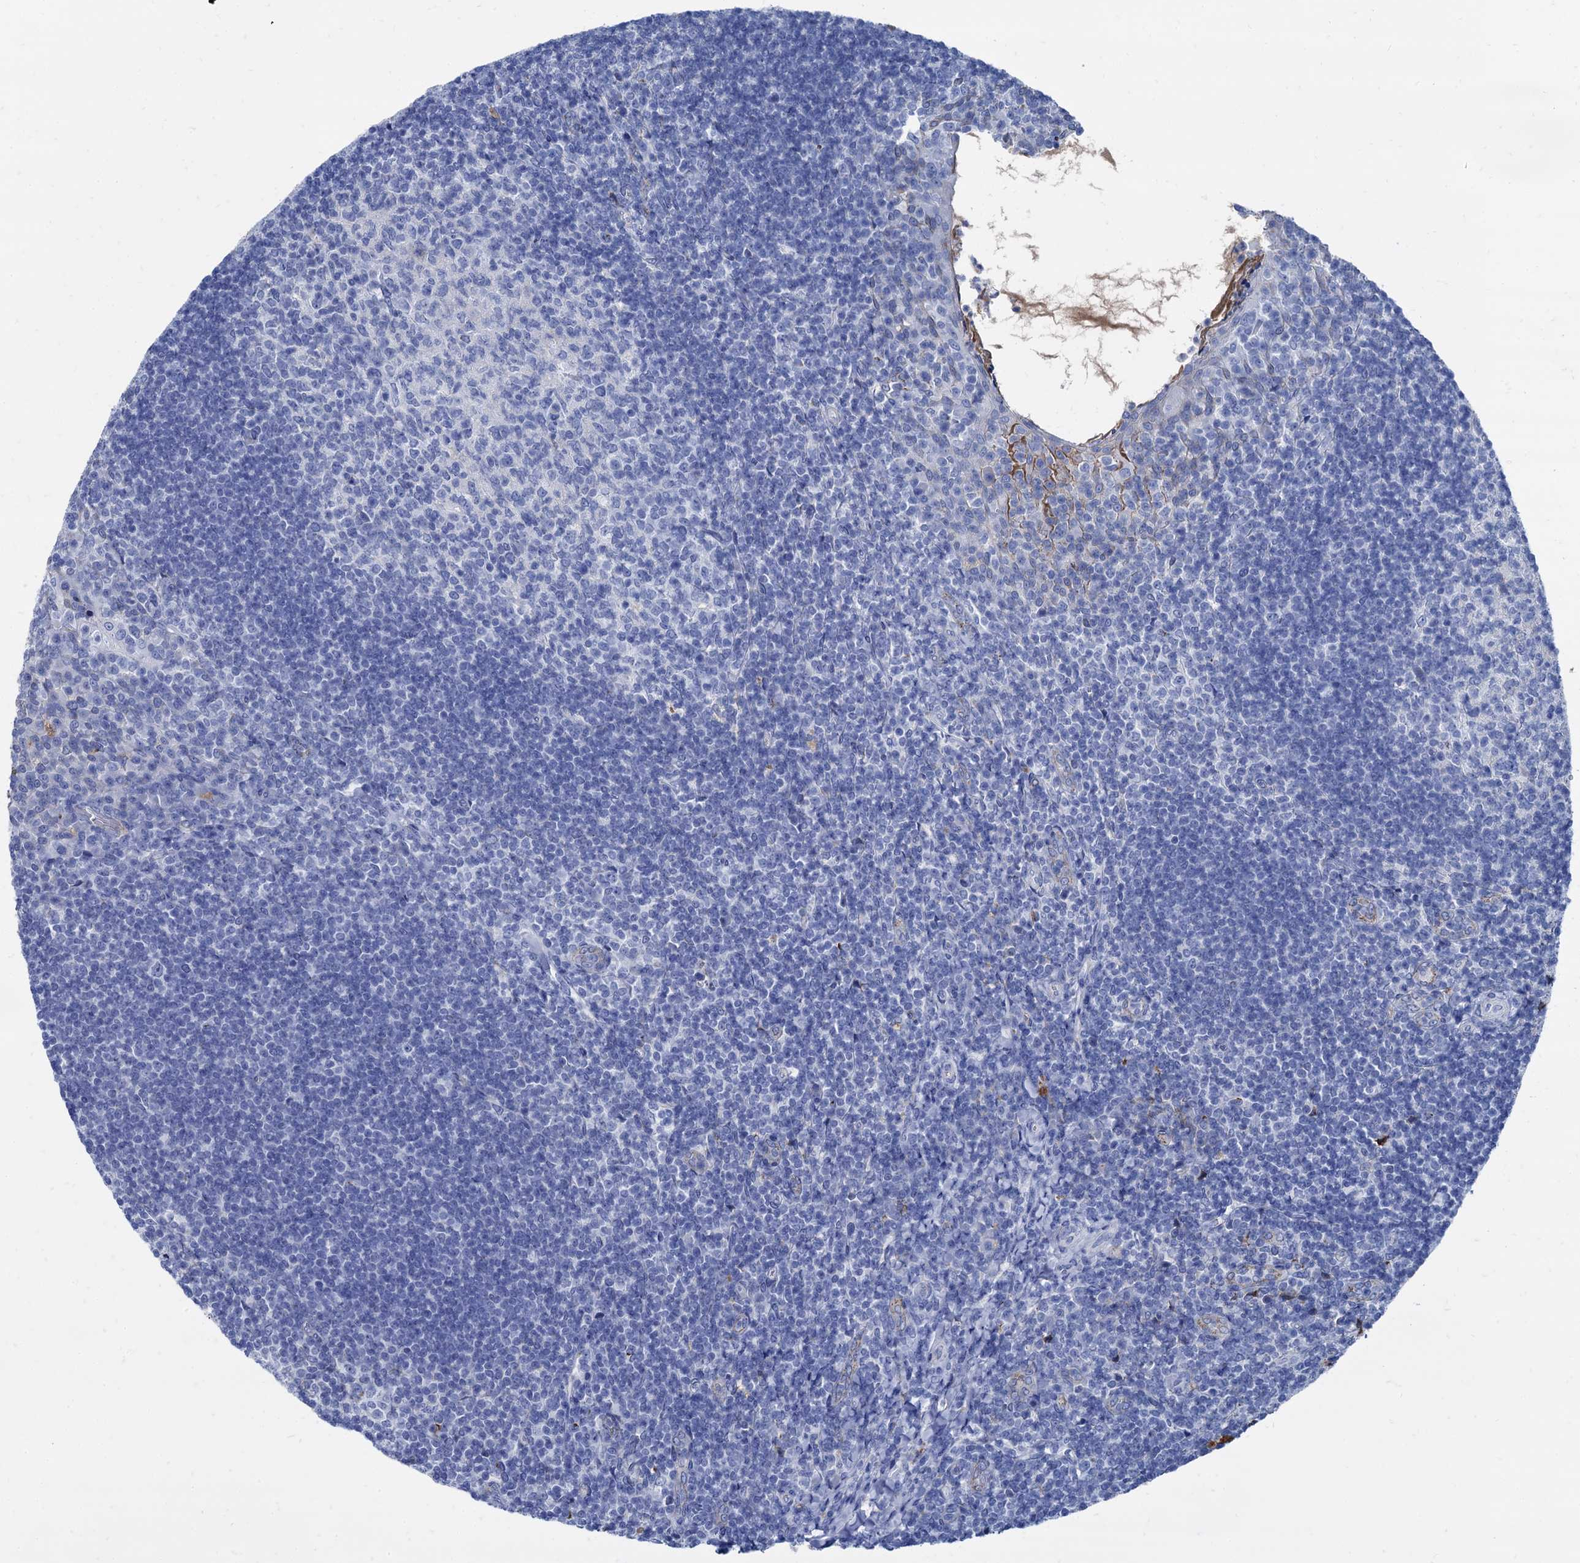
{"staining": {"intensity": "negative", "quantity": "none", "location": "none"}, "tissue": "tonsil", "cell_type": "Germinal center cells", "image_type": "normal", "snomed": [{"axis": "morphology", "description": "Normal tissue, NOS"}, {"axis": "topography", "description": "Tonsil"}], "caption": "DAB (3,3'-diaminobenzidine) immunohistochemical staining of normal human tonsil reveals no significant expression in germinal center cells.", "gene": "APOD", "patient": {"sex": "female", "age": 10}}